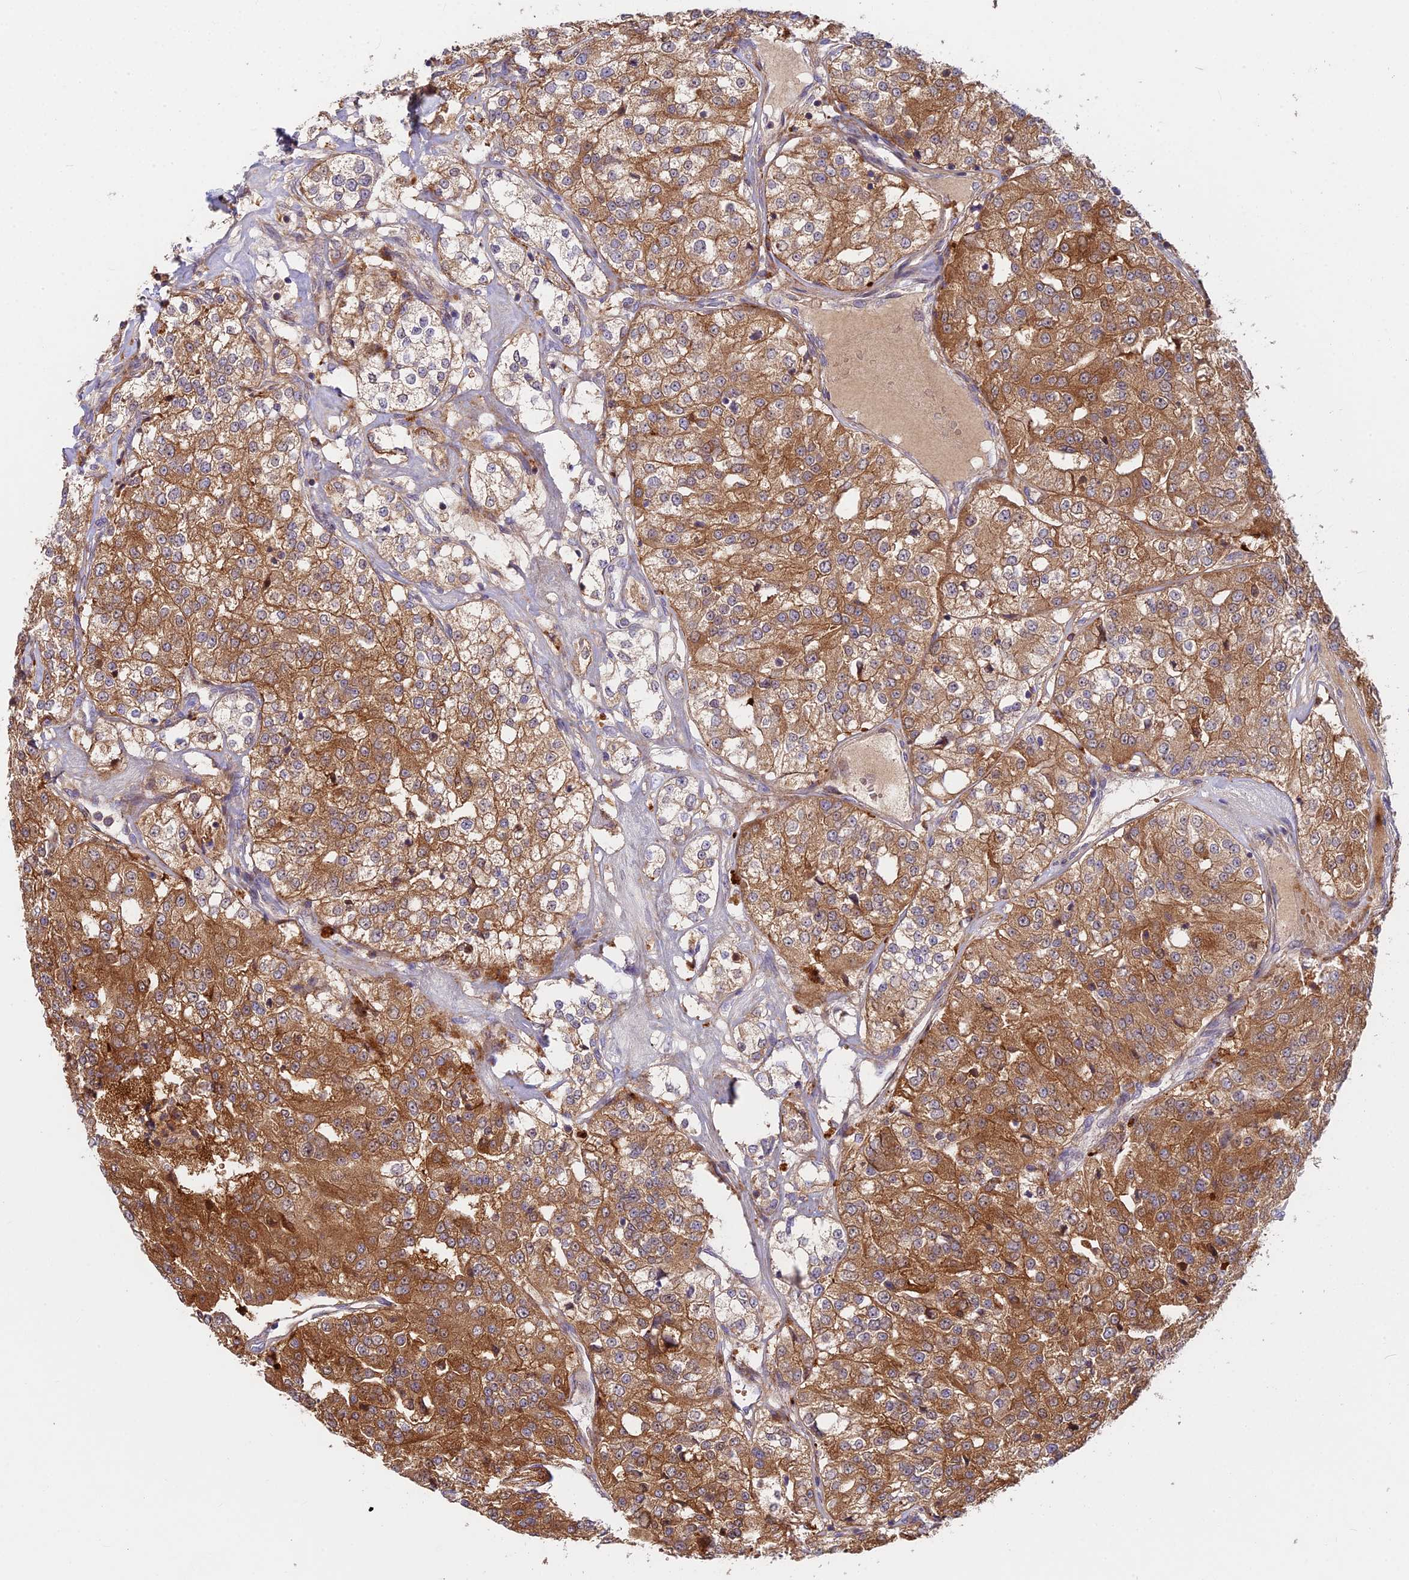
{"staining": {"intensity": "moderate", "quantity": ">75%", "location": "cytoplasmic/membranous"}, "tissue": "renal cancer", "cell_type": "Tumor cells", "image_type": "cancer", "snomed": [{"axis": "morphology", "description": "Adenocarcinoma, NOS"}, {"axis": "topography", "description": "Kidney"}], "caption": "Adenocarcinoma (renal) stained with a protein marker shows moderate staining in tumor cells.", "gene": "FUOM", "patient": {"sex": "female", "age": 63}}